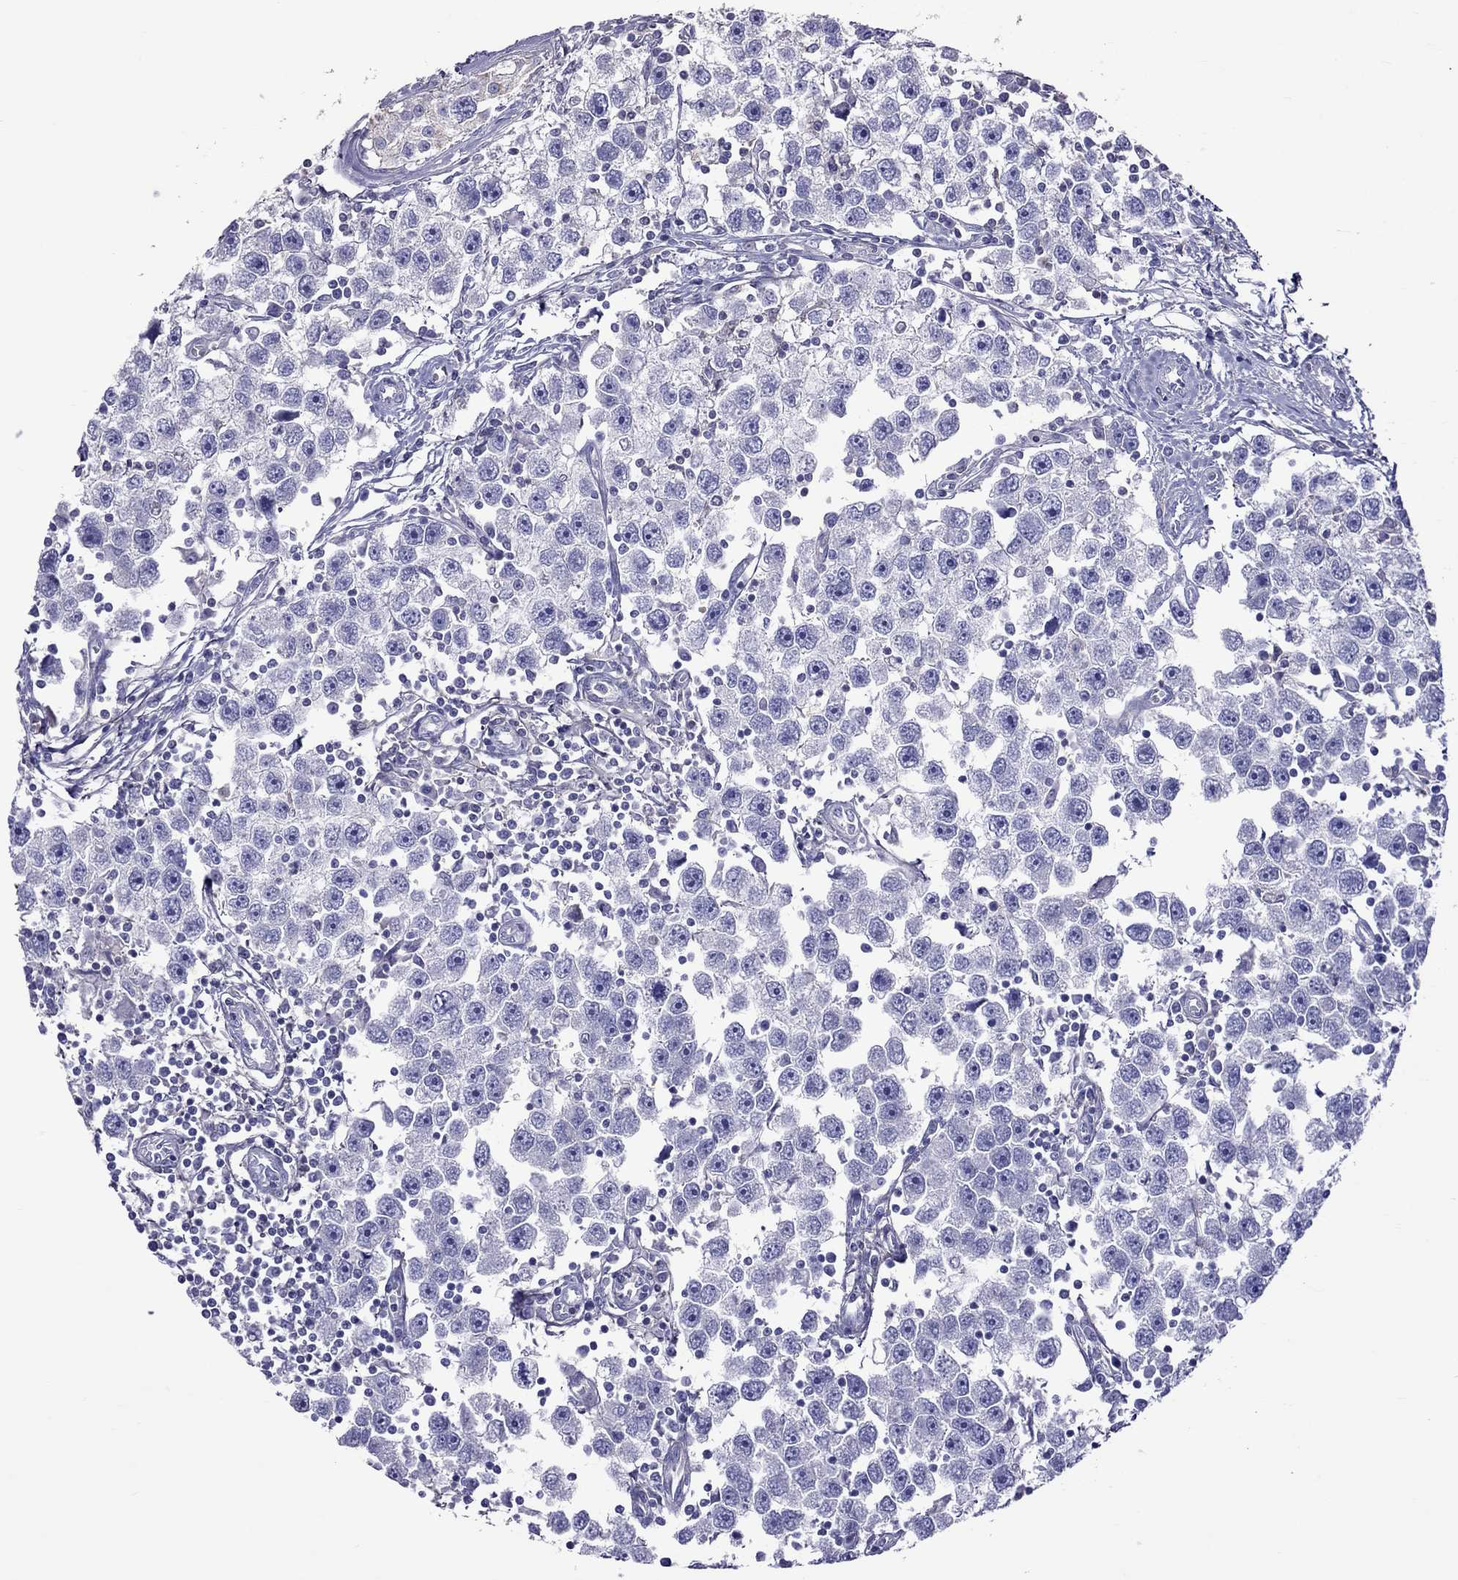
{"staining": {"intensity": "negative", "quantity": "none", "location": "none"}, "tissue": "testis cancer", "cell_type": "Tumor cells", "image_type": "cancer", "snomed": [{"axis": "morphology", "description": "Seminoma, NOS"}, {"axis": "topography", "description": "Testis"}], "caption": "A micrograph of seminoma (testis) stained for a protein shows no brown staining in tumor cells.", "gene": "TEX22", "patient": {"sex": "male", "age": 30}}